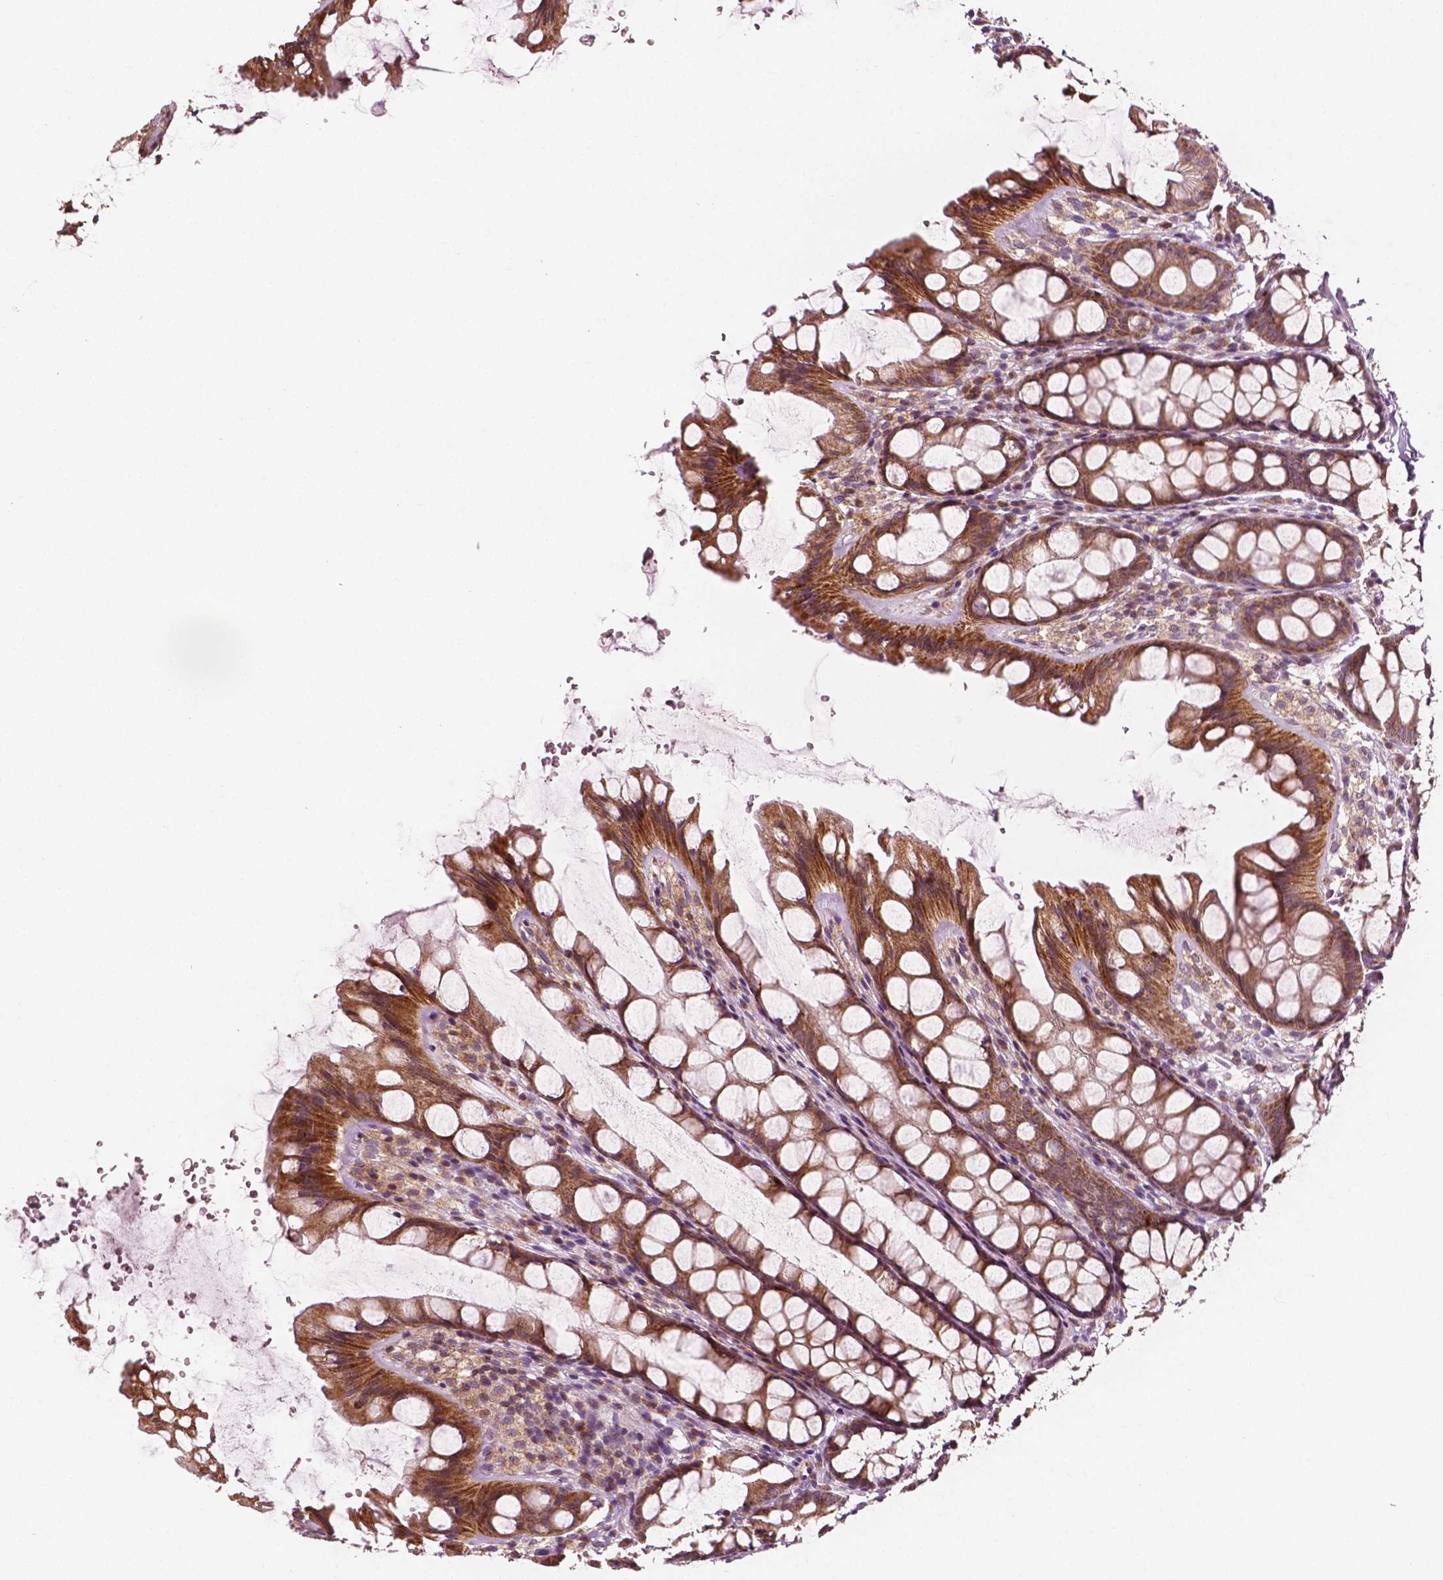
{"staining": {"intensity": "negative", "quantity": "none", "location": "none"}, "tissue": "colon", "cell_type": "Endothelial cells", "image_type": "normal", "snomed": [{"axis": "morphology", "description": "Normal tissue, NOS"}, {"axis": "topography", "description": "Colon"}], "caption": "Immunohistochemistry of normal human colon shows no expression in endothelial cells.", "gene": "MCL1", "patient": {"sex": "male", "age": 47}}